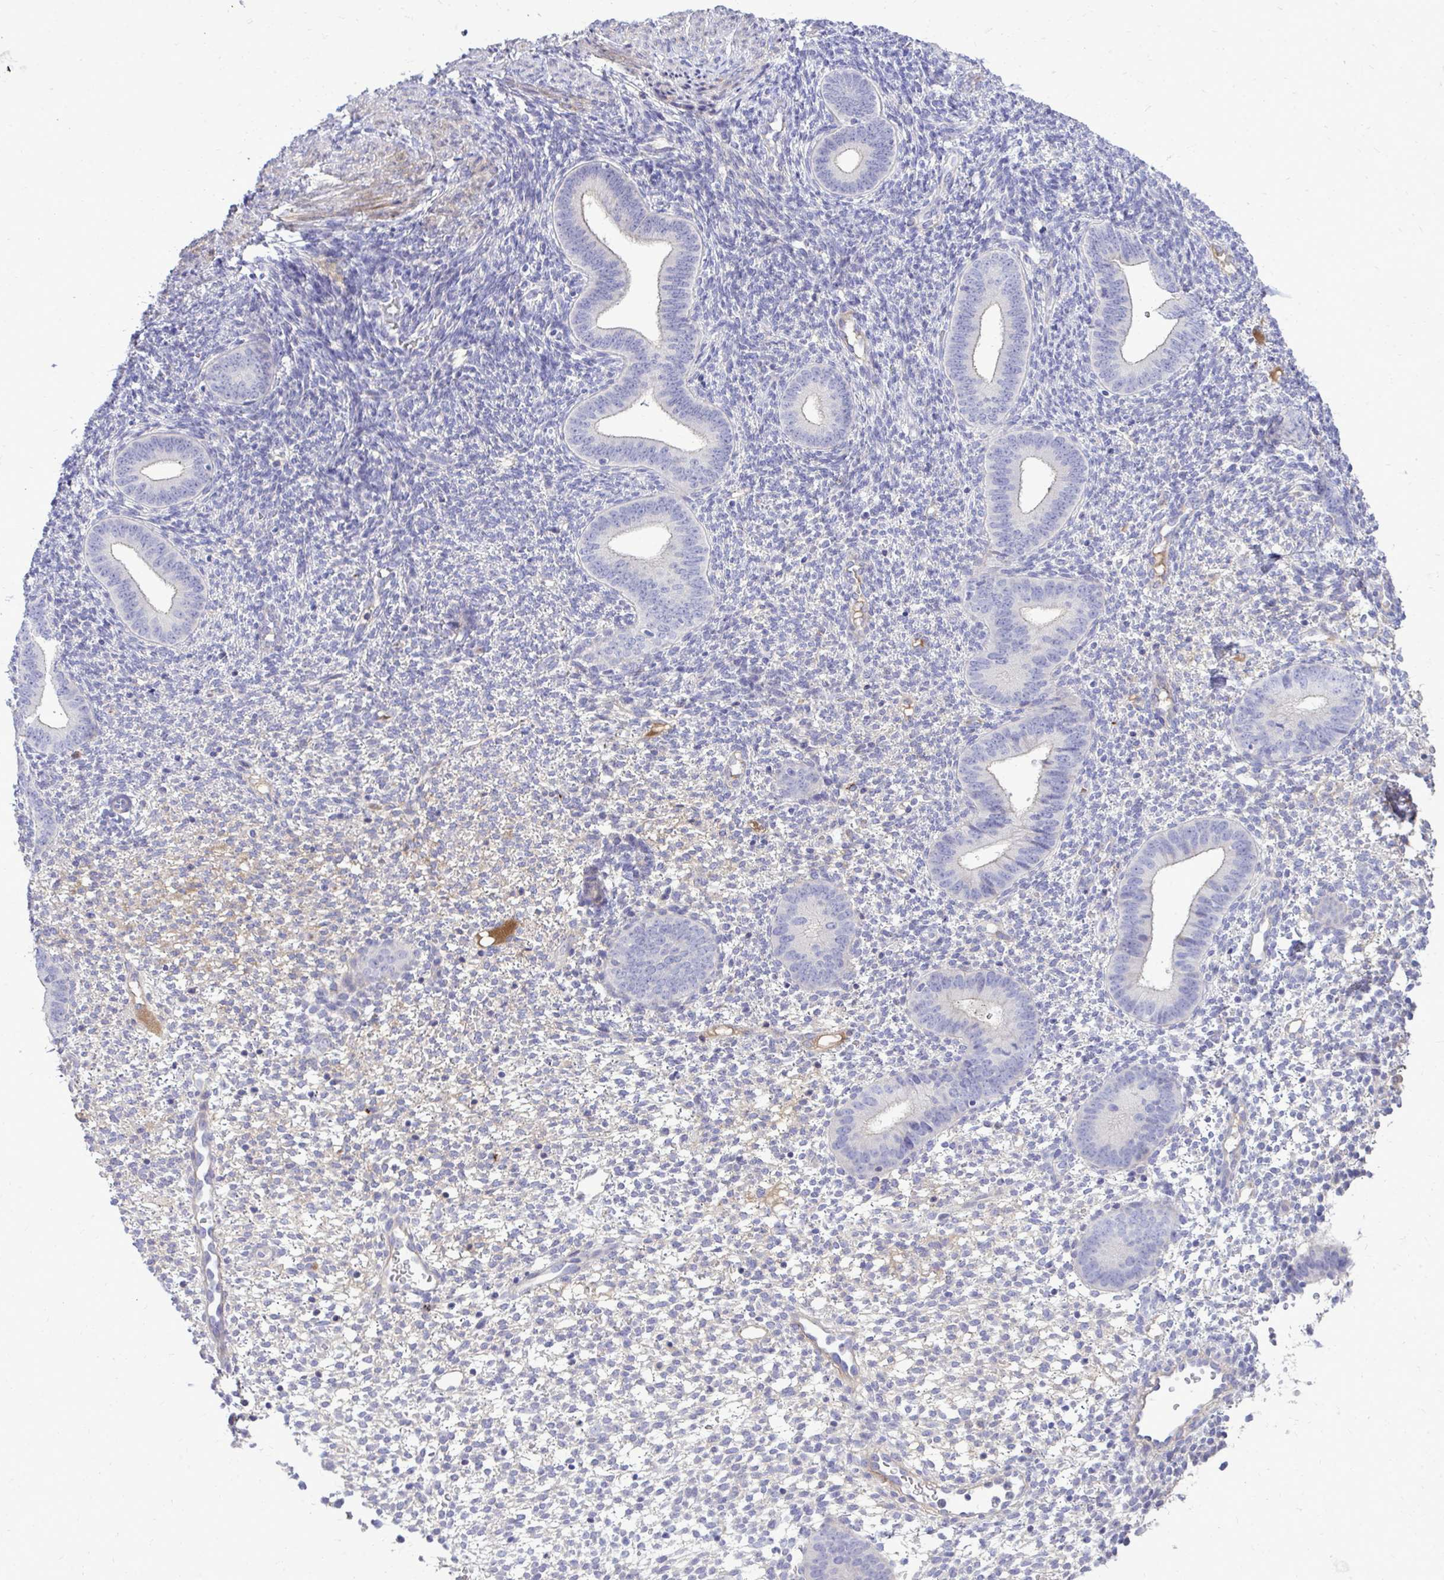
{"staining": {"intensity": "negative", "quantity": "none", "location": "none"}, "tissue": "endometrium", "cell_type": "Cells in endometrial stroma", "image_type": "normal", "snomed": [{"axis": "morphology", "description": "Normal tissue, NOS"}, {"axis": "topography", "description": "Endometrium"}], "caption": "DAB immunohistochemical staining of normal human endometrium exhibits no significant staining in cells in endometrial stroma. Nuclei are stained in blue.", "gene": "TP53I11", "patient": {"sex": "female", "age": 40}}